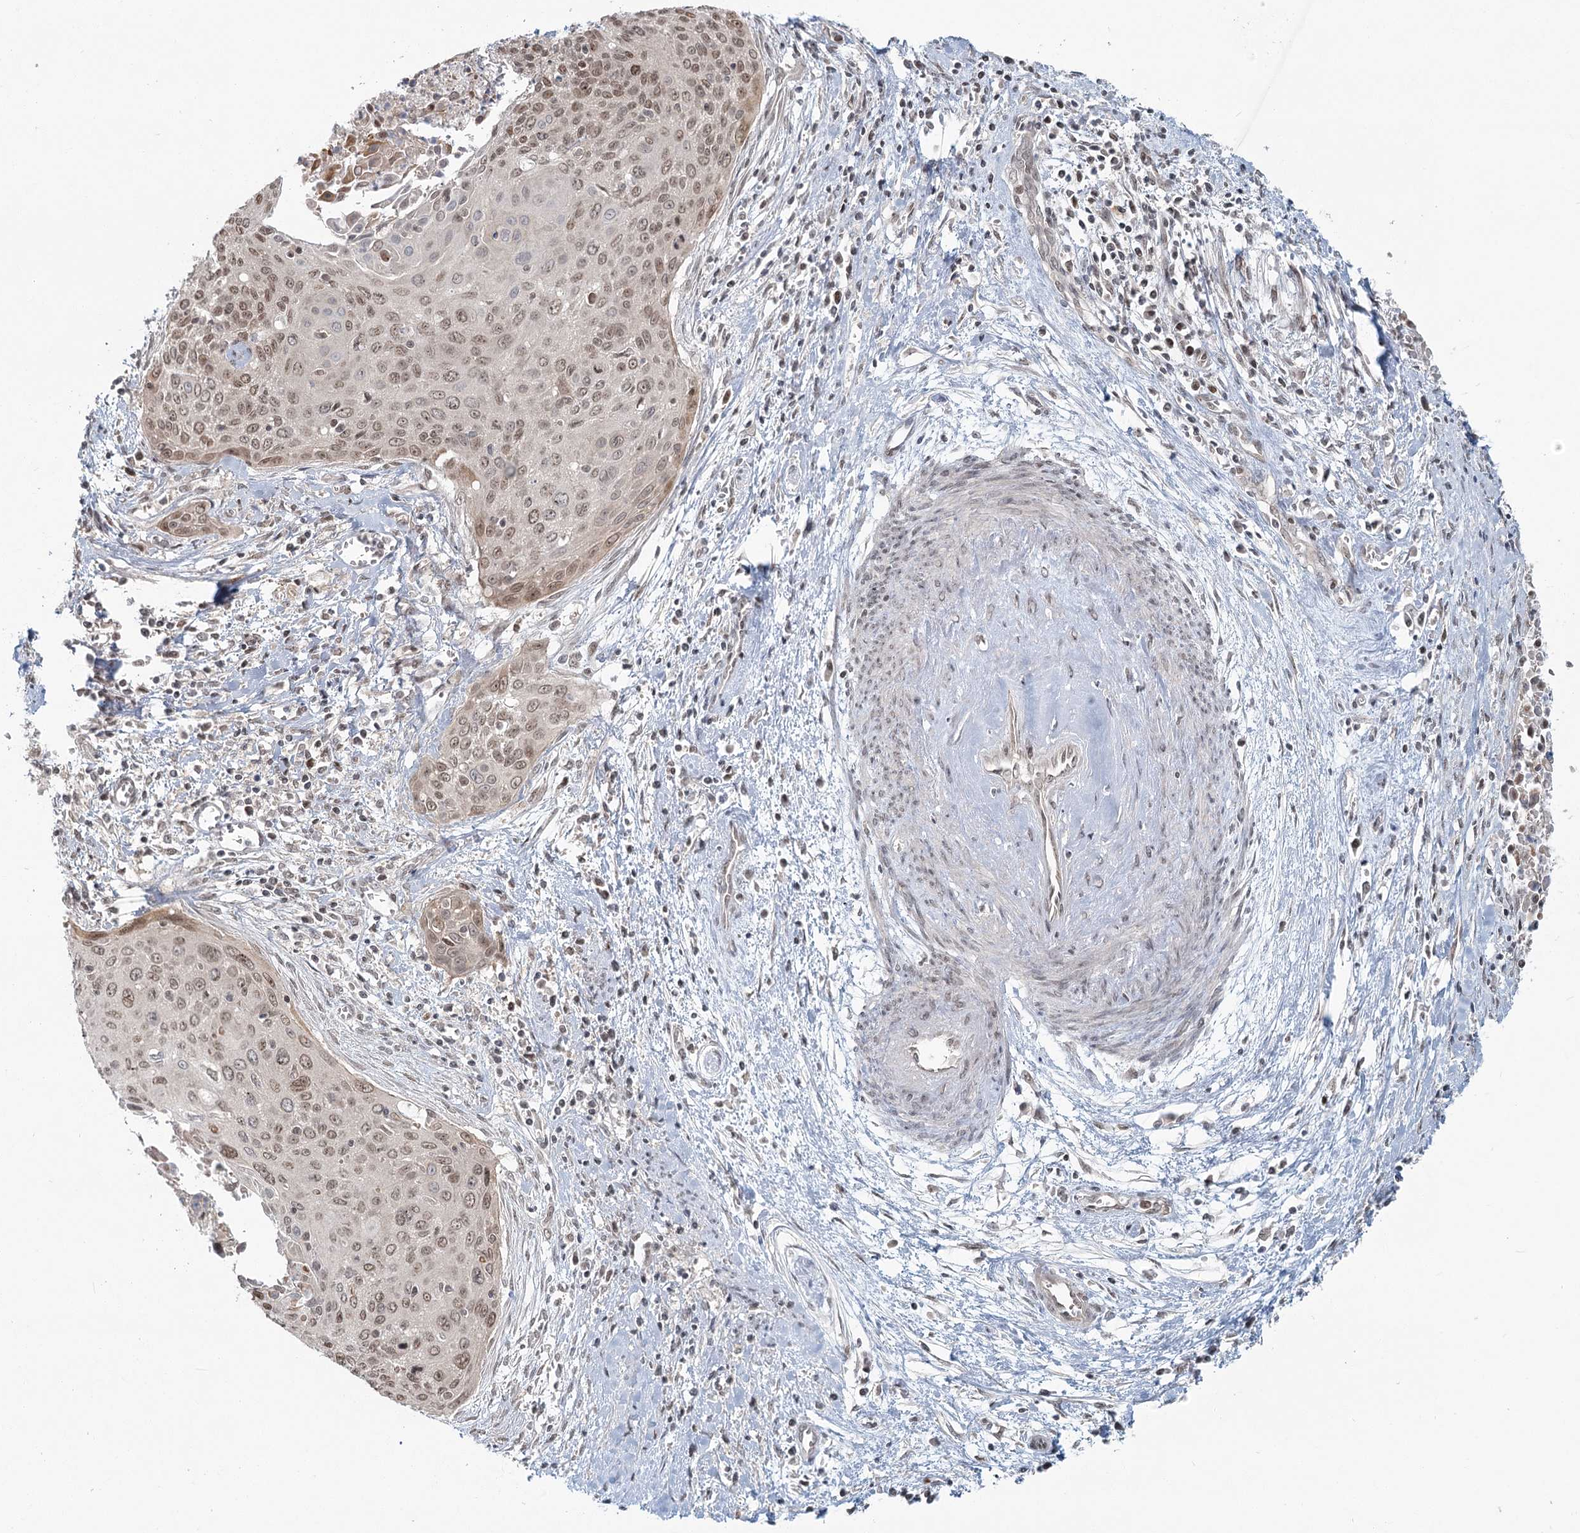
{"staining": {"intensity": "moderate", "quantity": ">75%", "location": "nuclear"}, "tissue": "cervical cancer", "cell_type": "Tumor cells", "image_type": "cancer", "snomed": [{"axis": "morphology", "description": "Squamous cell carcinoma, NOS"}, {"axis": "topography", "description": "Cervix"}], "caption": "DAB immunohistochemical staining of human squamous cell carcinoma (cervical) reveals moderate nuclear protein positivity in about >75% of tumor cells.", "gene": "R3HCC1L", "patient": {"sex": "female", "age": 55}}